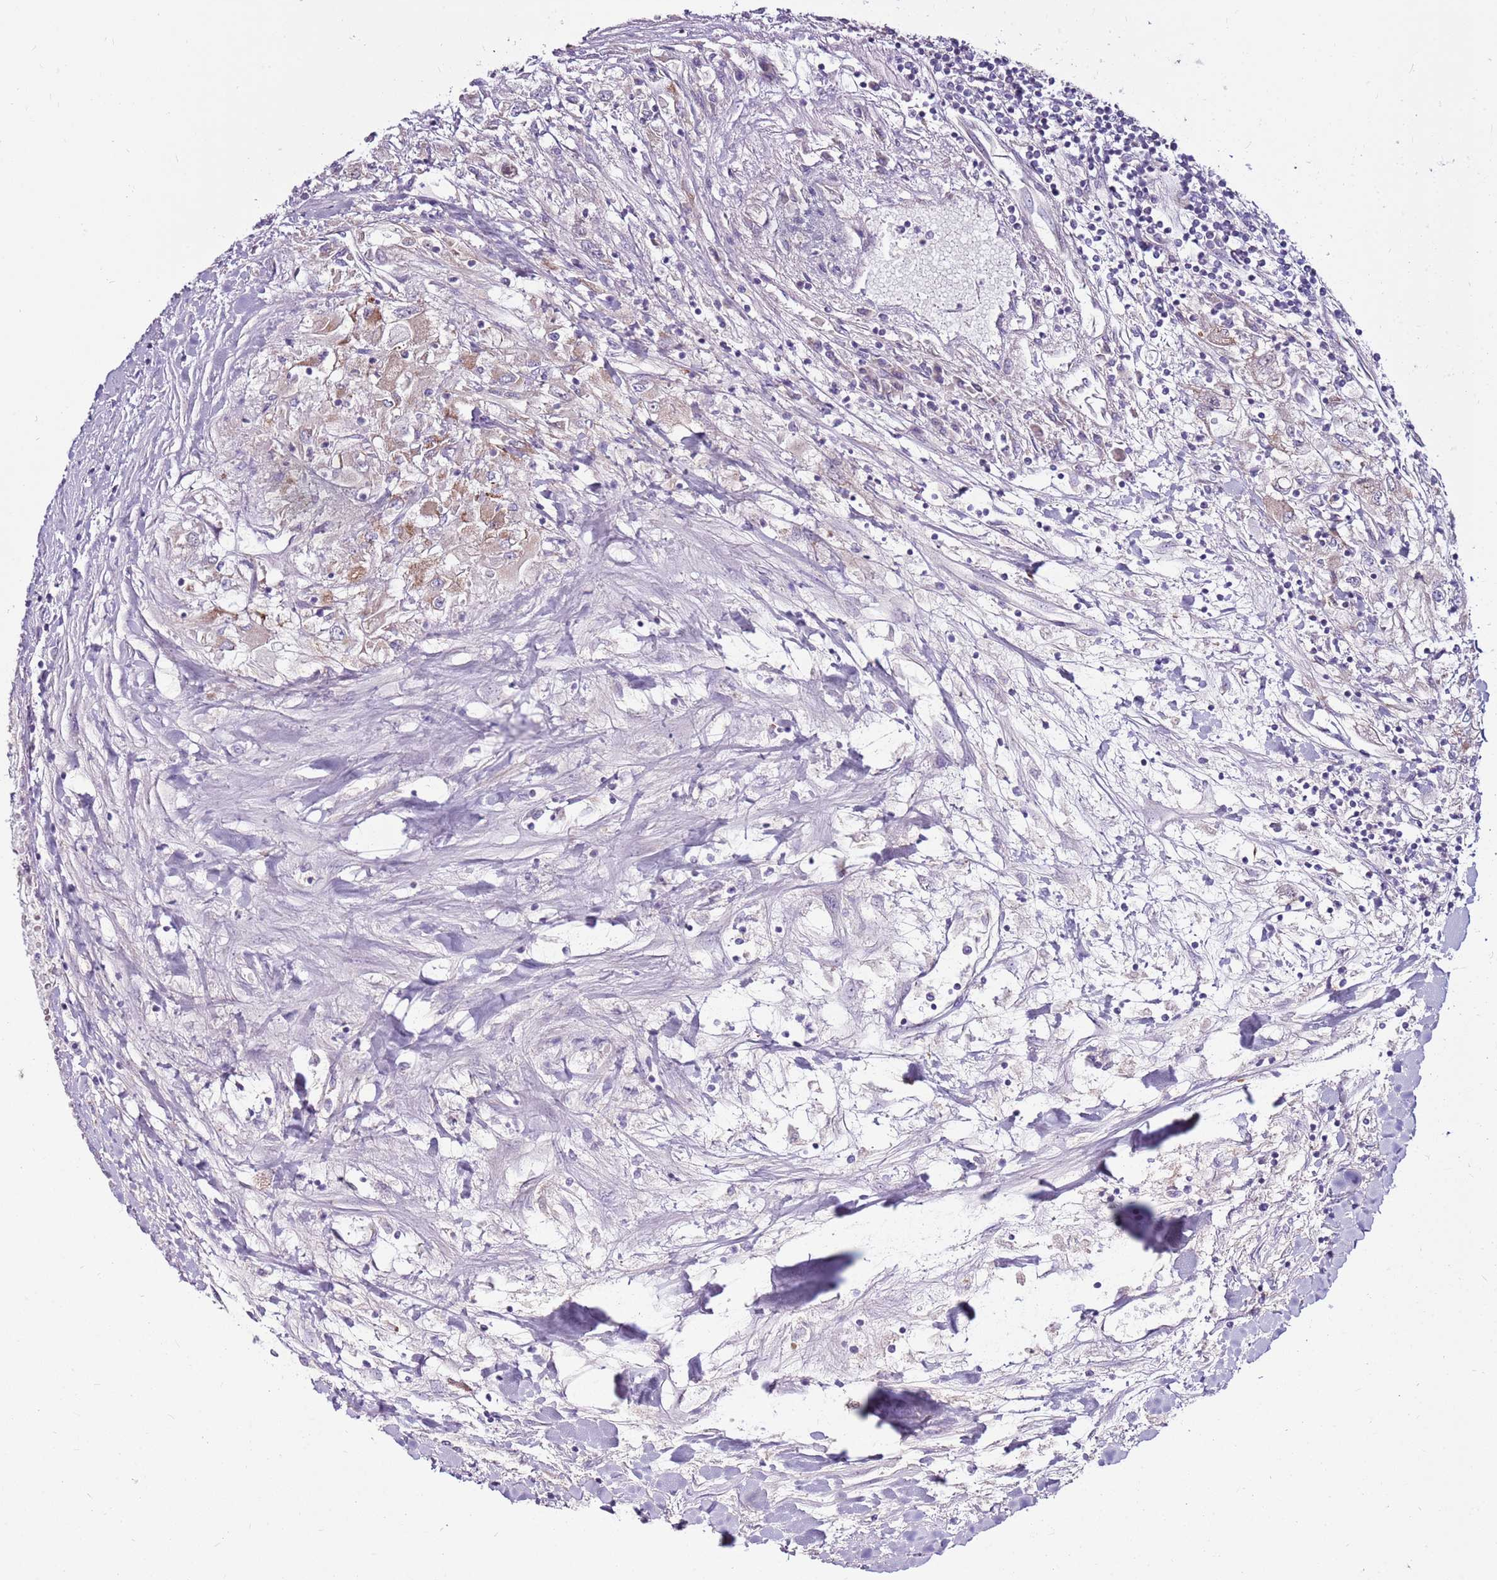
{"staining": {"intensity": "weak", "quantity": "<25%", "location": "cytoplasmic/membranous"}, "tissue": "renal cancer", "cell_type": "Tumor cells", "image_type": "cancer", "snomed": [{"axis": "morphology", "description": "Adenocarcinoma, NOS"}, {"axis": "topography", "description": "Kidney"}], "caption": "Immunohistochemistry micrograph of neoplastic tissue: human renal adenocarcinoma stained with DAB (3,3'-diaminobenzidine) displays no significant protein positivity in tumor cells. (Stains: DAB immunohistochemistry (IHC) with hematoxylin counter stain, Microscopy: brightfield microscopy at high magnification).", "gene": "SMG1", "patient": {"sex": "male", "age": 80}}